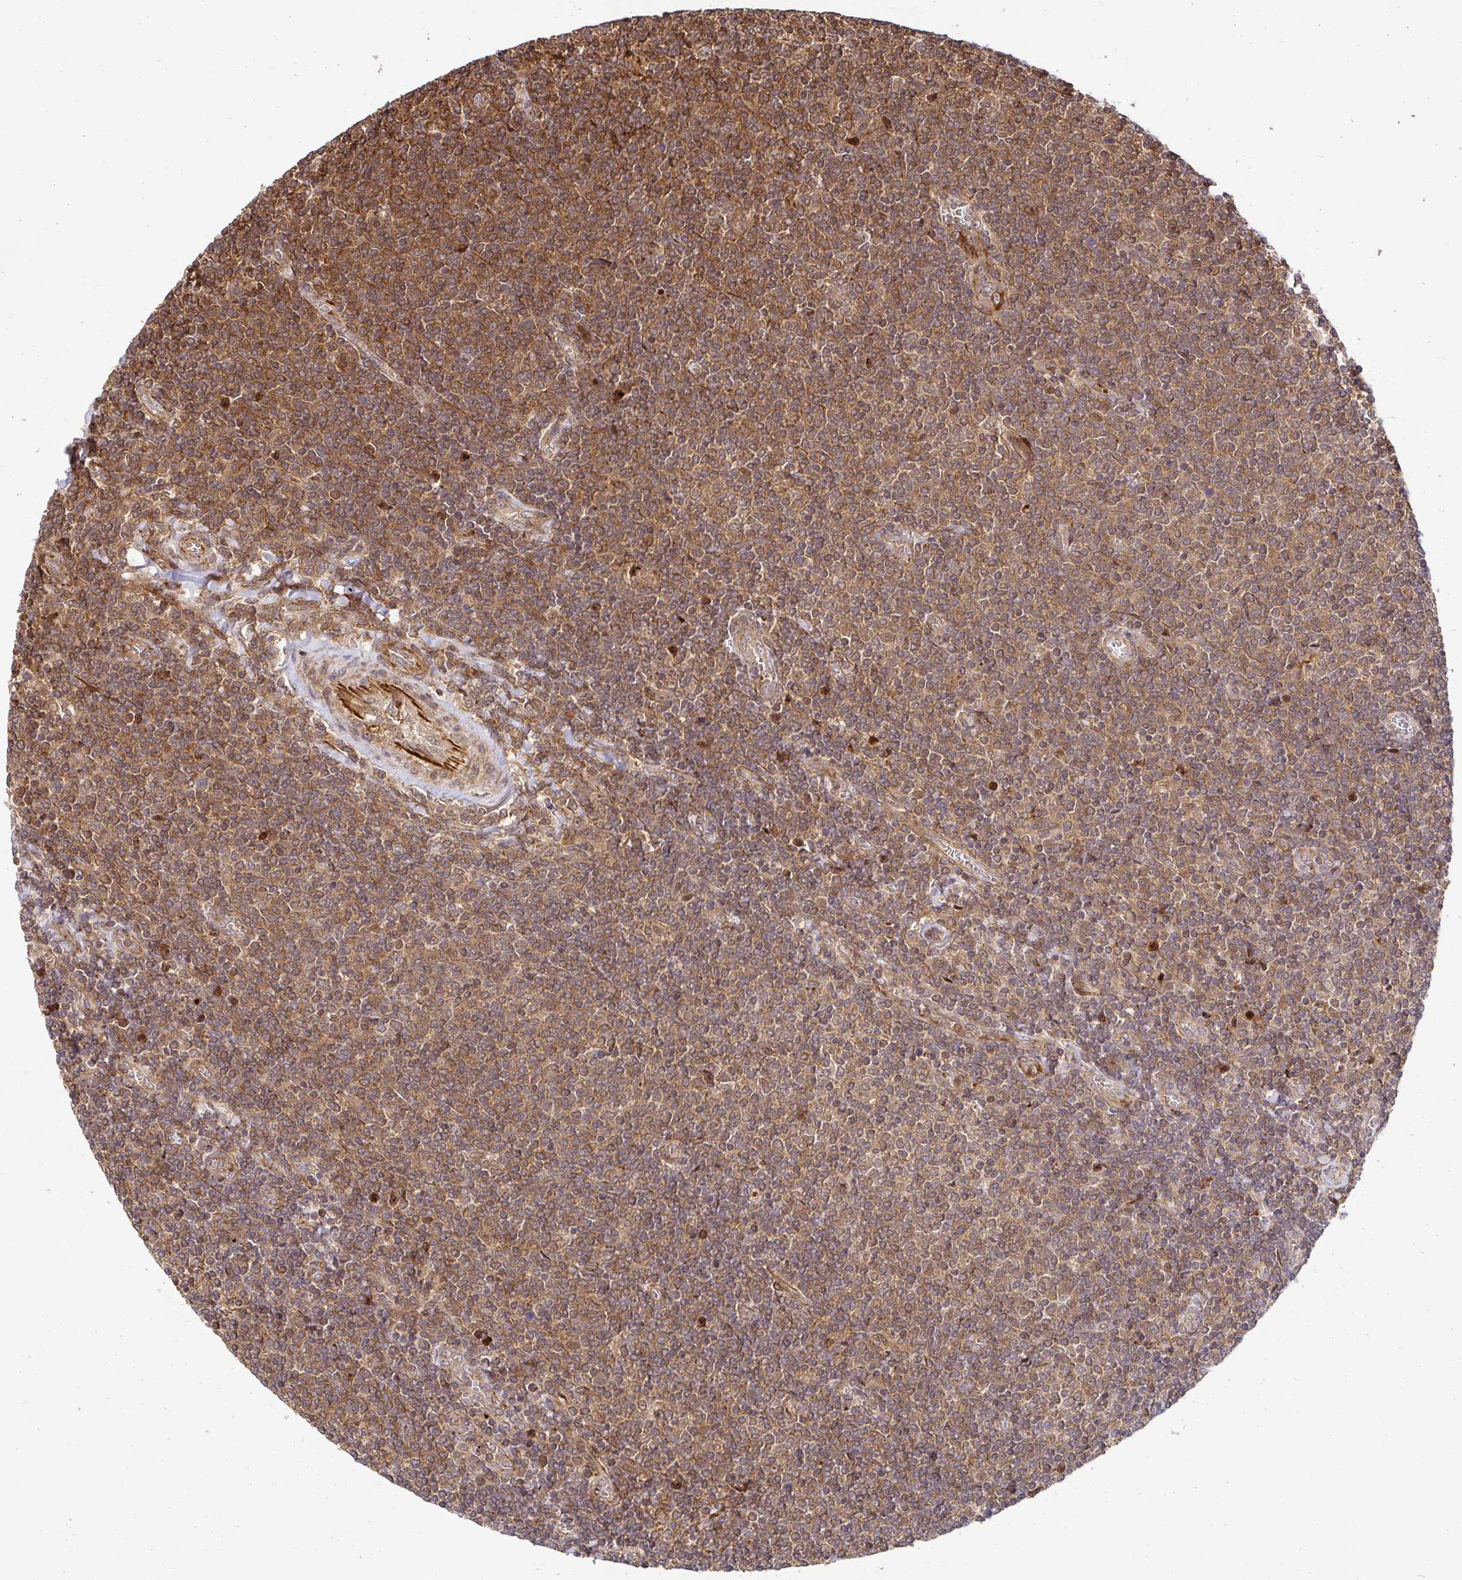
{"staining": {"intensity": "moderate", "quantity": ">75%", "location": "cytoplasmic/membranous"}, "tissue": "lymphoma", "cell_type": "Tumor cells", "image_type": "cancer", "snomed": [{"axis": "morphology", "description": "Malignant lymphoma, non-Hodgkin's type, Low grade"}, {"axis": "topography", "description": "Lymph node"}], "caption": "DAB immunohistochemical staining of human lymphoma shows moderate cytoplasmic/membranous protein positivity in approximately >75% of tumor cells.", "gene": "PSMA4", "patient": {"sex": "male", "age": 52}}